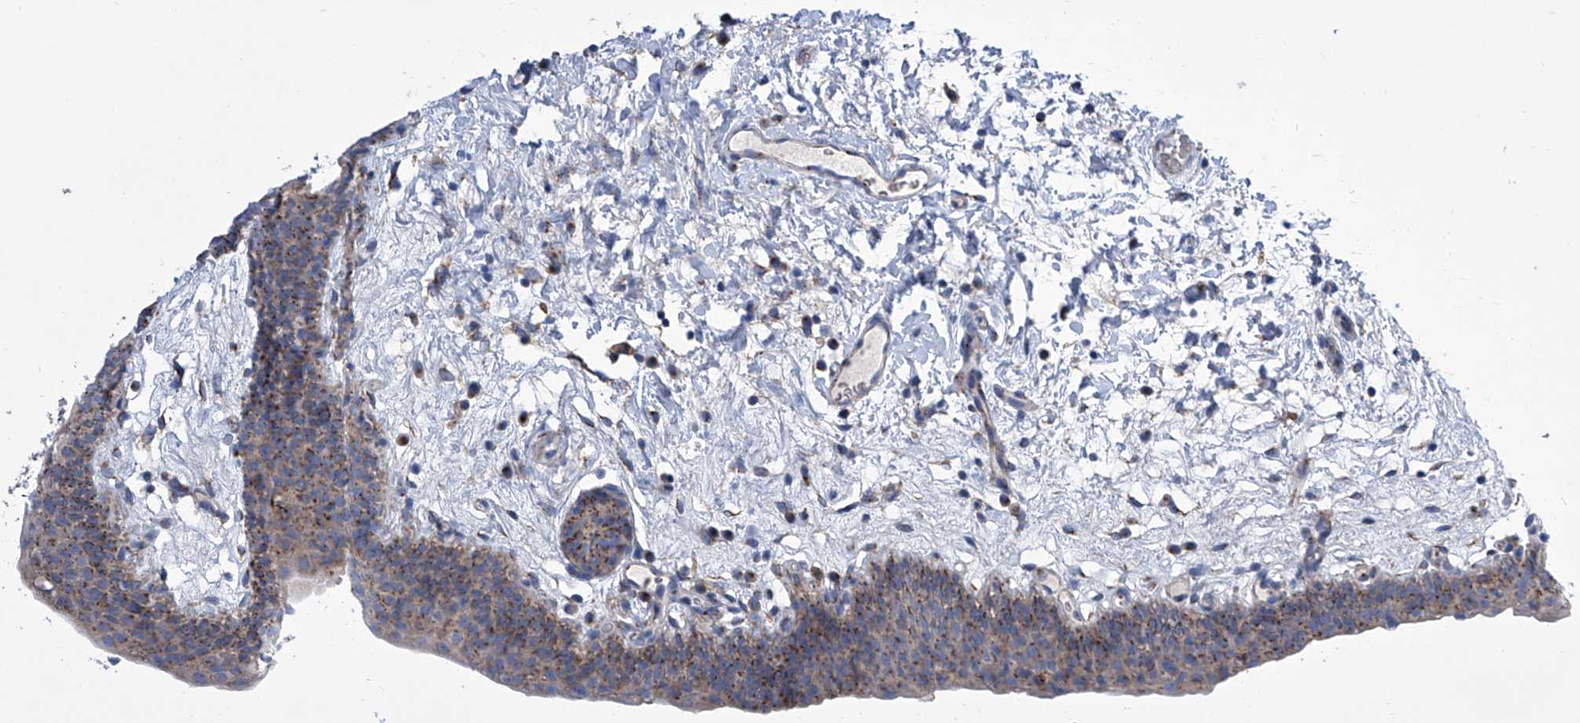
{"staining": {"intensity": "moderate", "quantity": "25%-75%", "location": "cytoplasmic/membranous"}, "tissue": "urinary bladder", "cell_type": "Urothelial cells", "image_type": "normal", "snomed": [{"axis": "morphology", "description": "Normal tissue, NOS"}, {"axis": "topography", "description": "Urinary bladder"}], "caption": "Immunohistochemical staining of unremarkable urinary bladder shows moderate cytoplasmic/membranous protein staining in approximately 25%-75% of urothelial cells.", "gene": "TJAP1", "patient": {"sex": "male", "age": 83}}